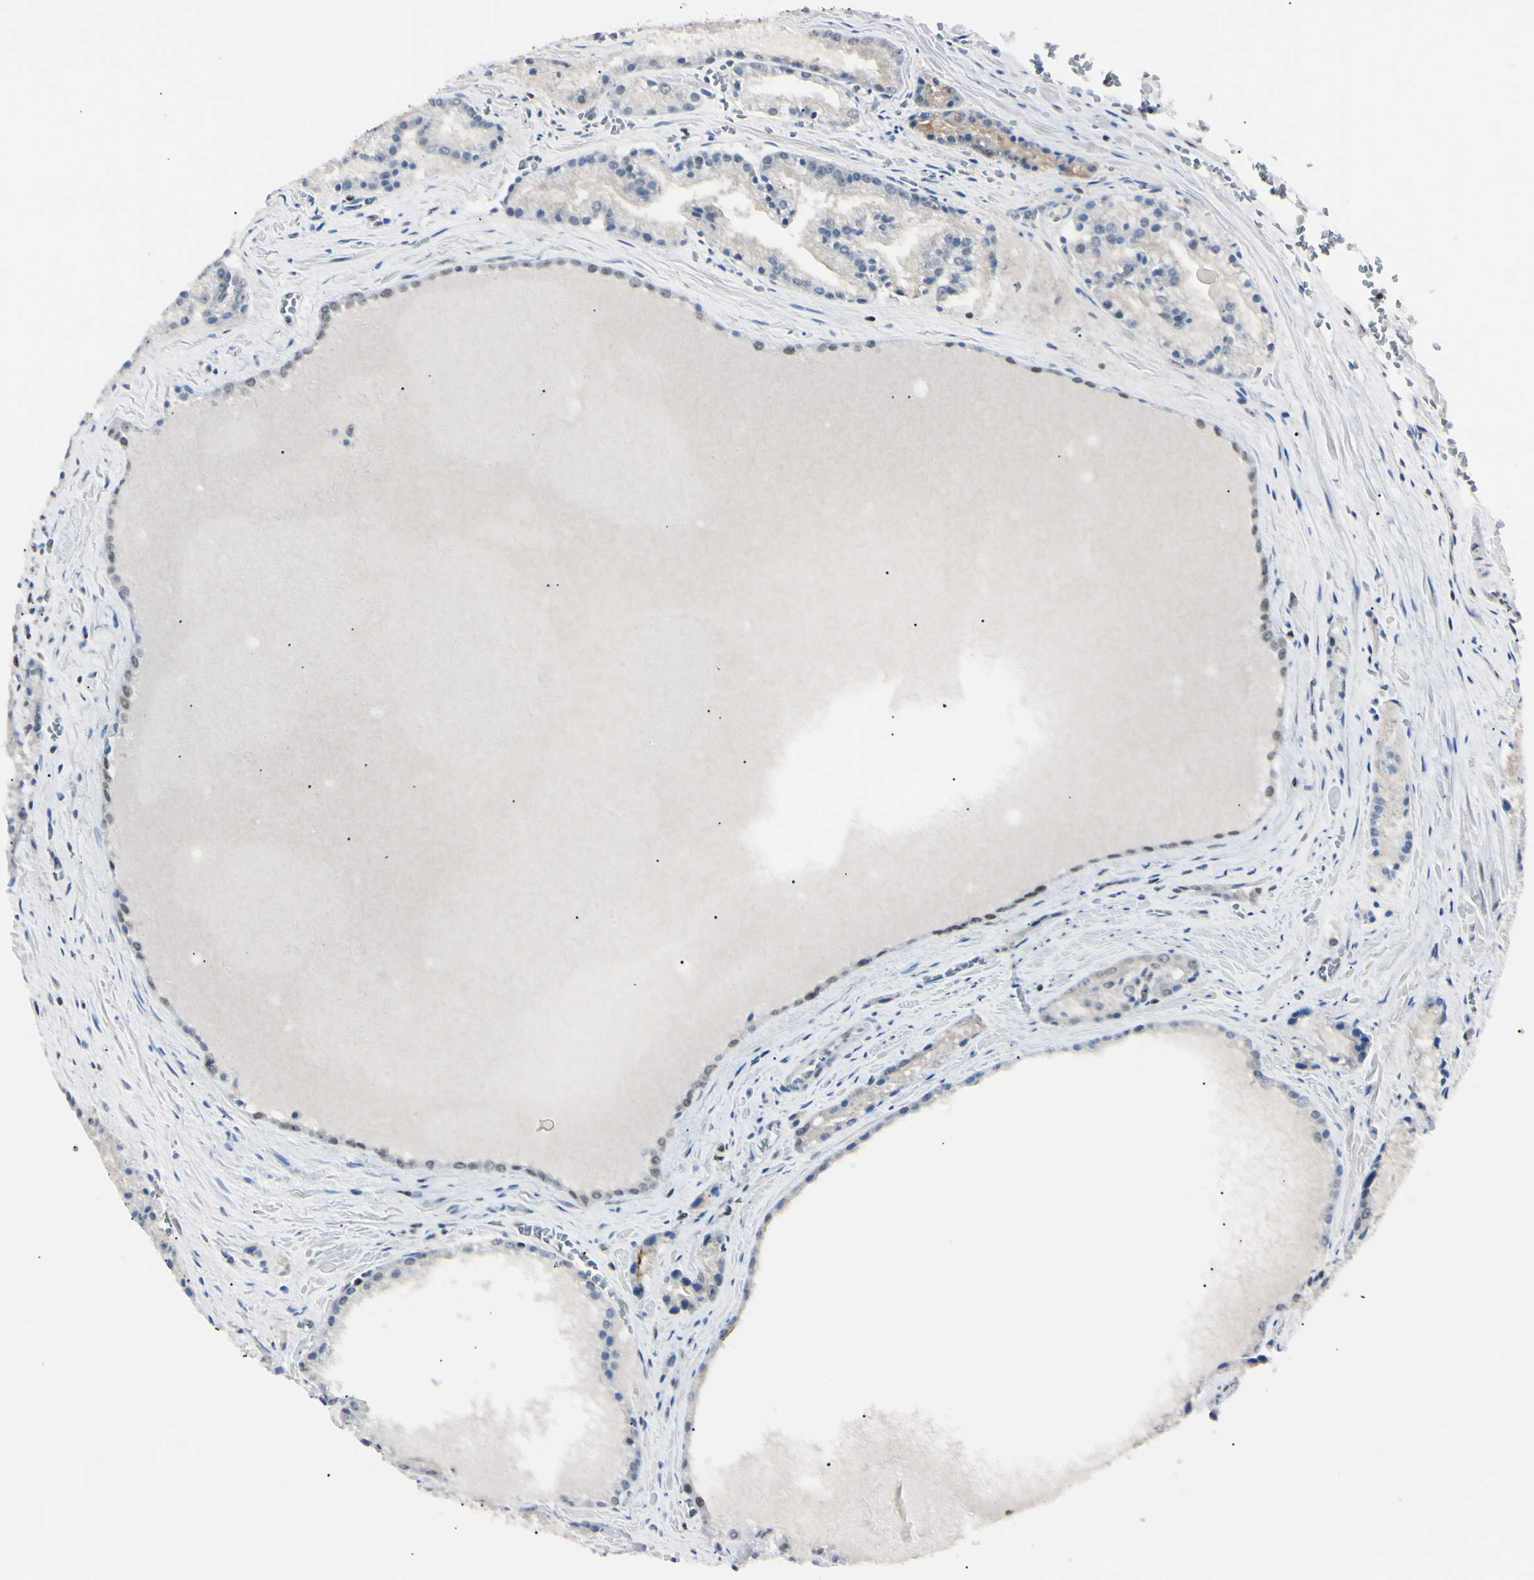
{"staining": {"intensity": "moderate", "quantity": "<25%", "location": "nuclear"}, "tissue": "prostate cancer", "cell_type": "Tumor cells", "image_type": "cancer", "snomed": [{"axis": "morphology", "description": "Adenocarcinoma, Low grade"}, {"axis": "topography", "description": "Prostate"}], "caption": "Protein expression analysis of human prostate cancer reveals moderate nuclear expression in about <25% of tumor cells.", "gene": "C1orf174", "patient": {"sex": "male", "age": 64}}